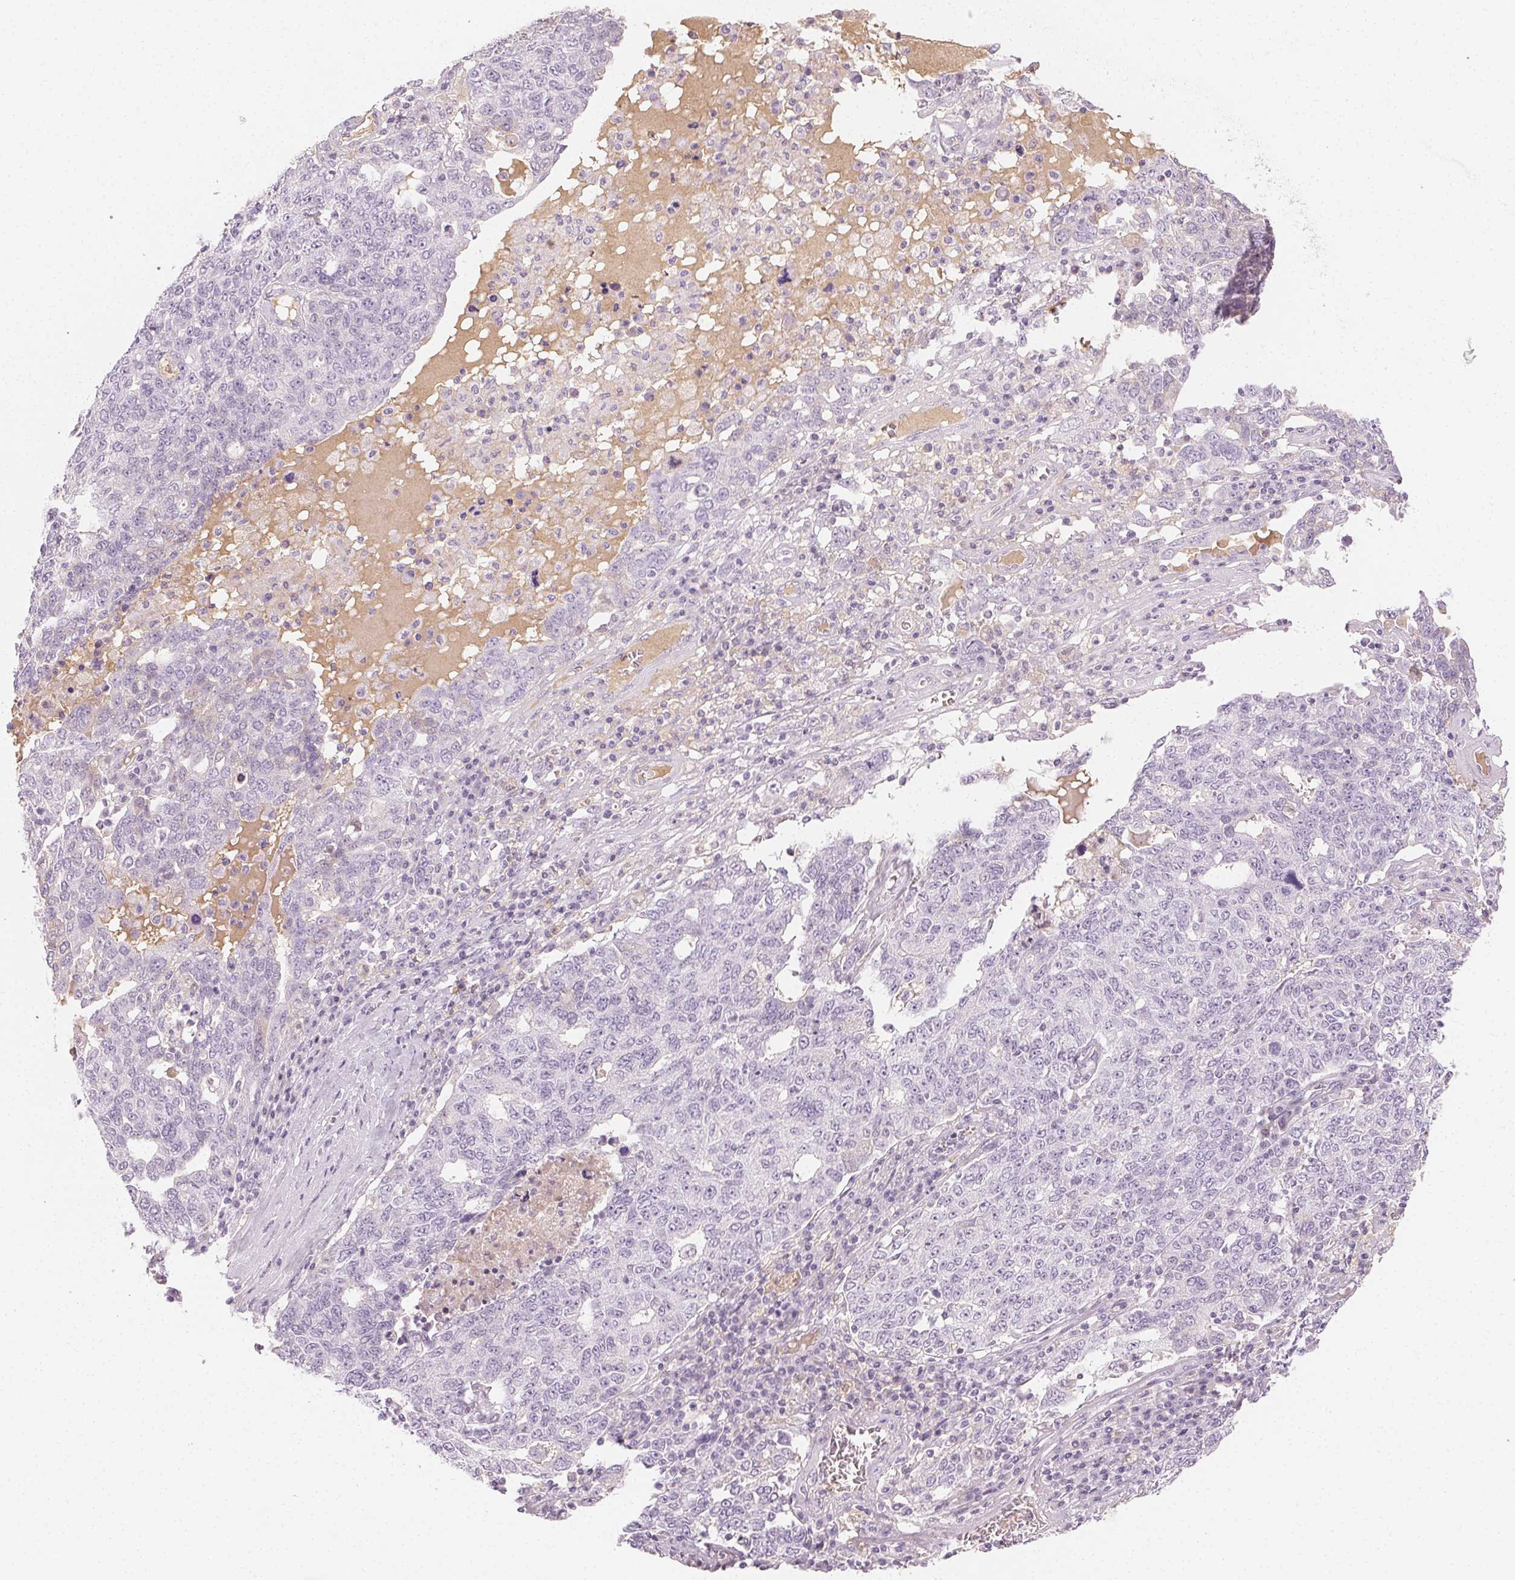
{"staining": {"intensity": "negative", "quantity": "none", "location": "none"}, "tissue": "ovarian cancer", "cell_type": "Tumor cells", "image_type": "cancer", "snomed": [{"axis": "morphology", "description": "Carcinoma, endometroid"}, {"axis": "topography", "description": "Ovary"}], "caption": "A high-resolution image shows immunohistochemistry staining of ovarian cancer, which reveals no significant staining in tumor cells.", "gene": "AFM", "patient": {"sex": "female", "age": 62}}